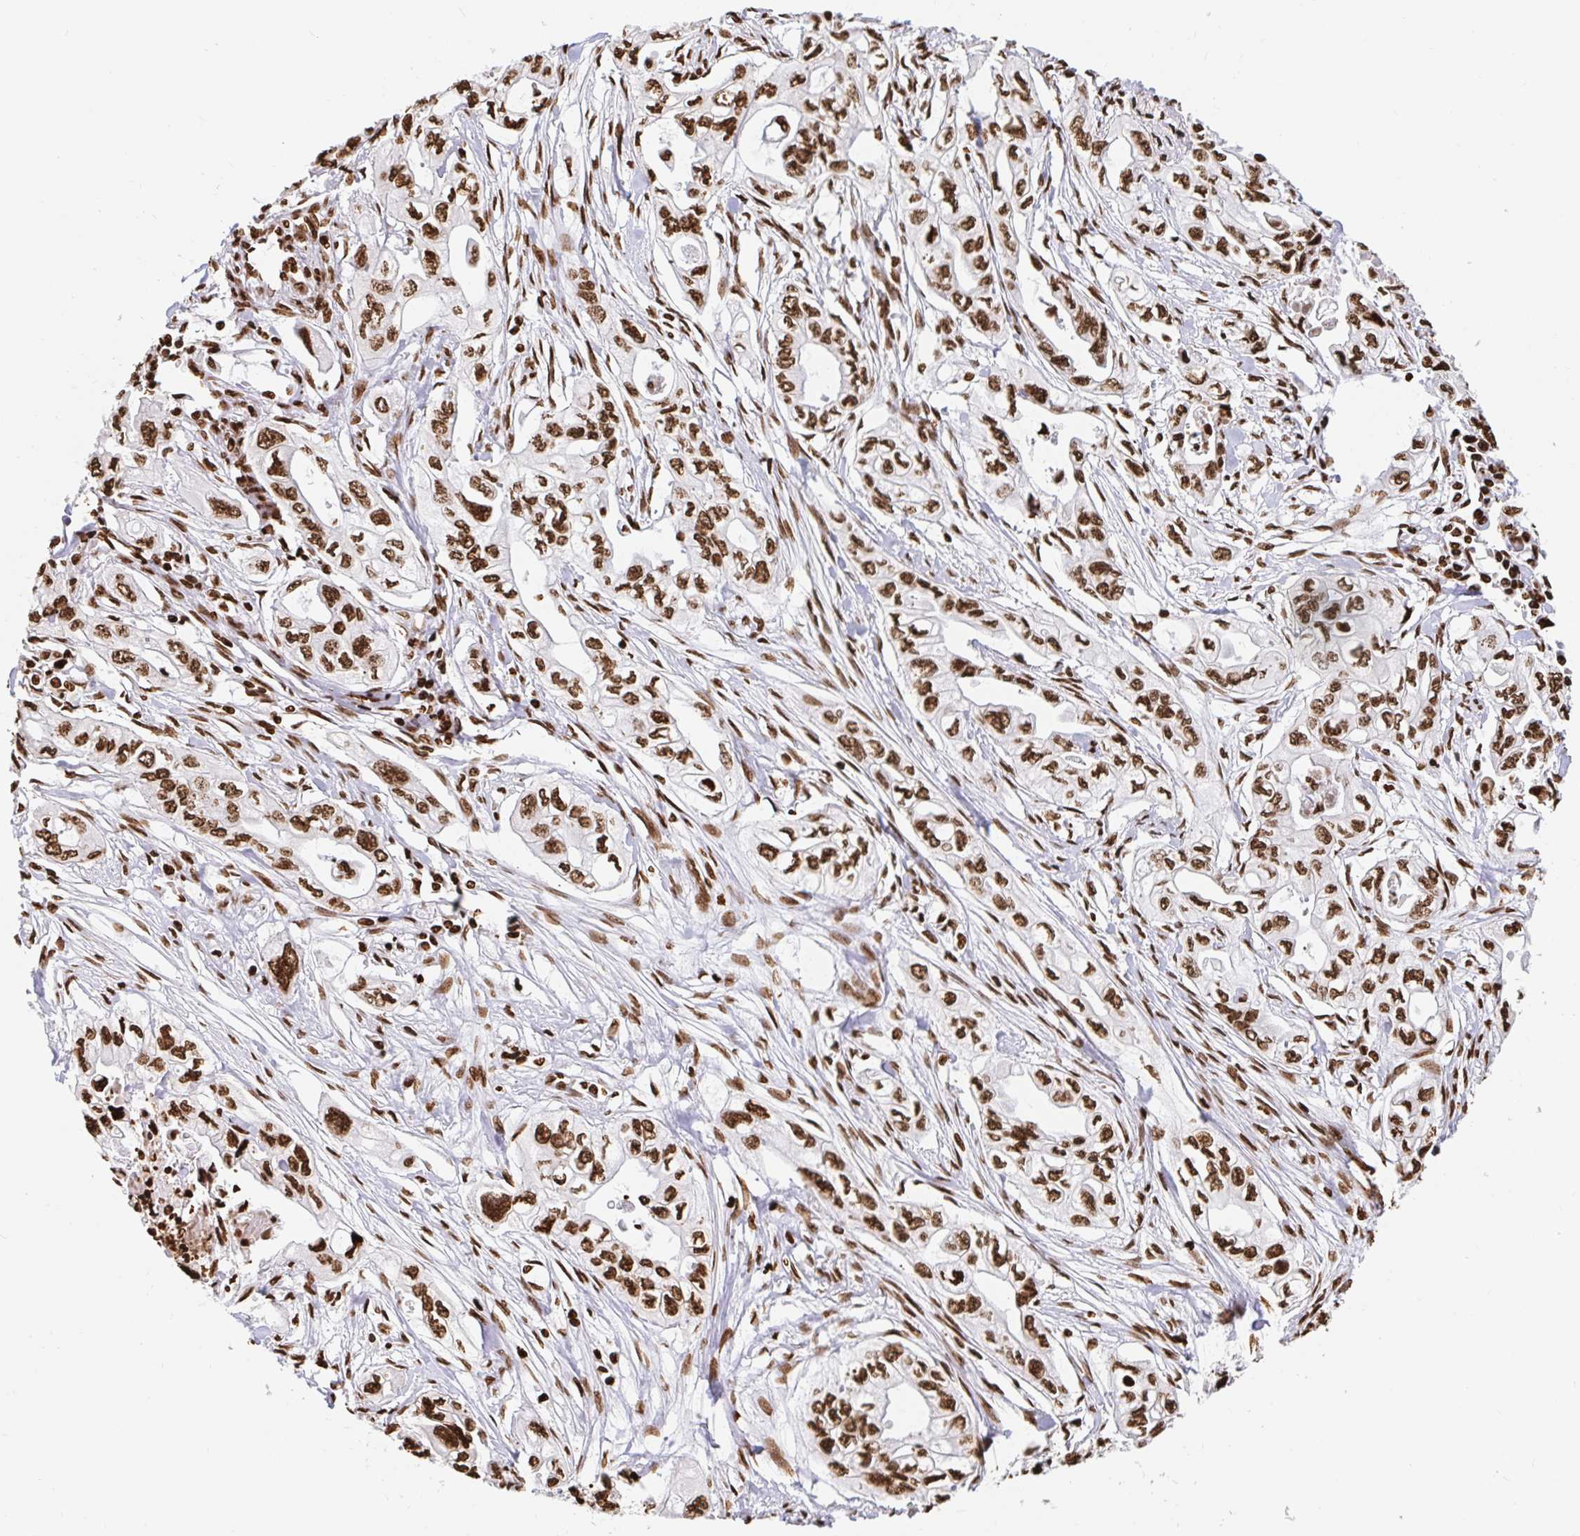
{"staining": {"intensity": "moderate", "quantity": ">75%", "location": "nuclear"}, "tissue": "pancreatic cancer", "cell_type": "Tumor cells", "image_type": "cancer", "snomed": [{"axis": "morphology", "description": "Adenocarcinoma, NOS"}, {"axis": "topography", "description": "Pancreas"}], "caption": "Tumor cells demonstrate moderate nuclear positivity in about >75% of cells in adenocarcinoma (pancreatic). The staining was performed using DAB (3,3'-diaminobenzidine) to visualize the protein expression in brown, while the nuclei were stained in blue with hematoxylin (Magnification: 20x).", "gene": "H2BC5", "patient": {"sex": "male", "age": 68}}